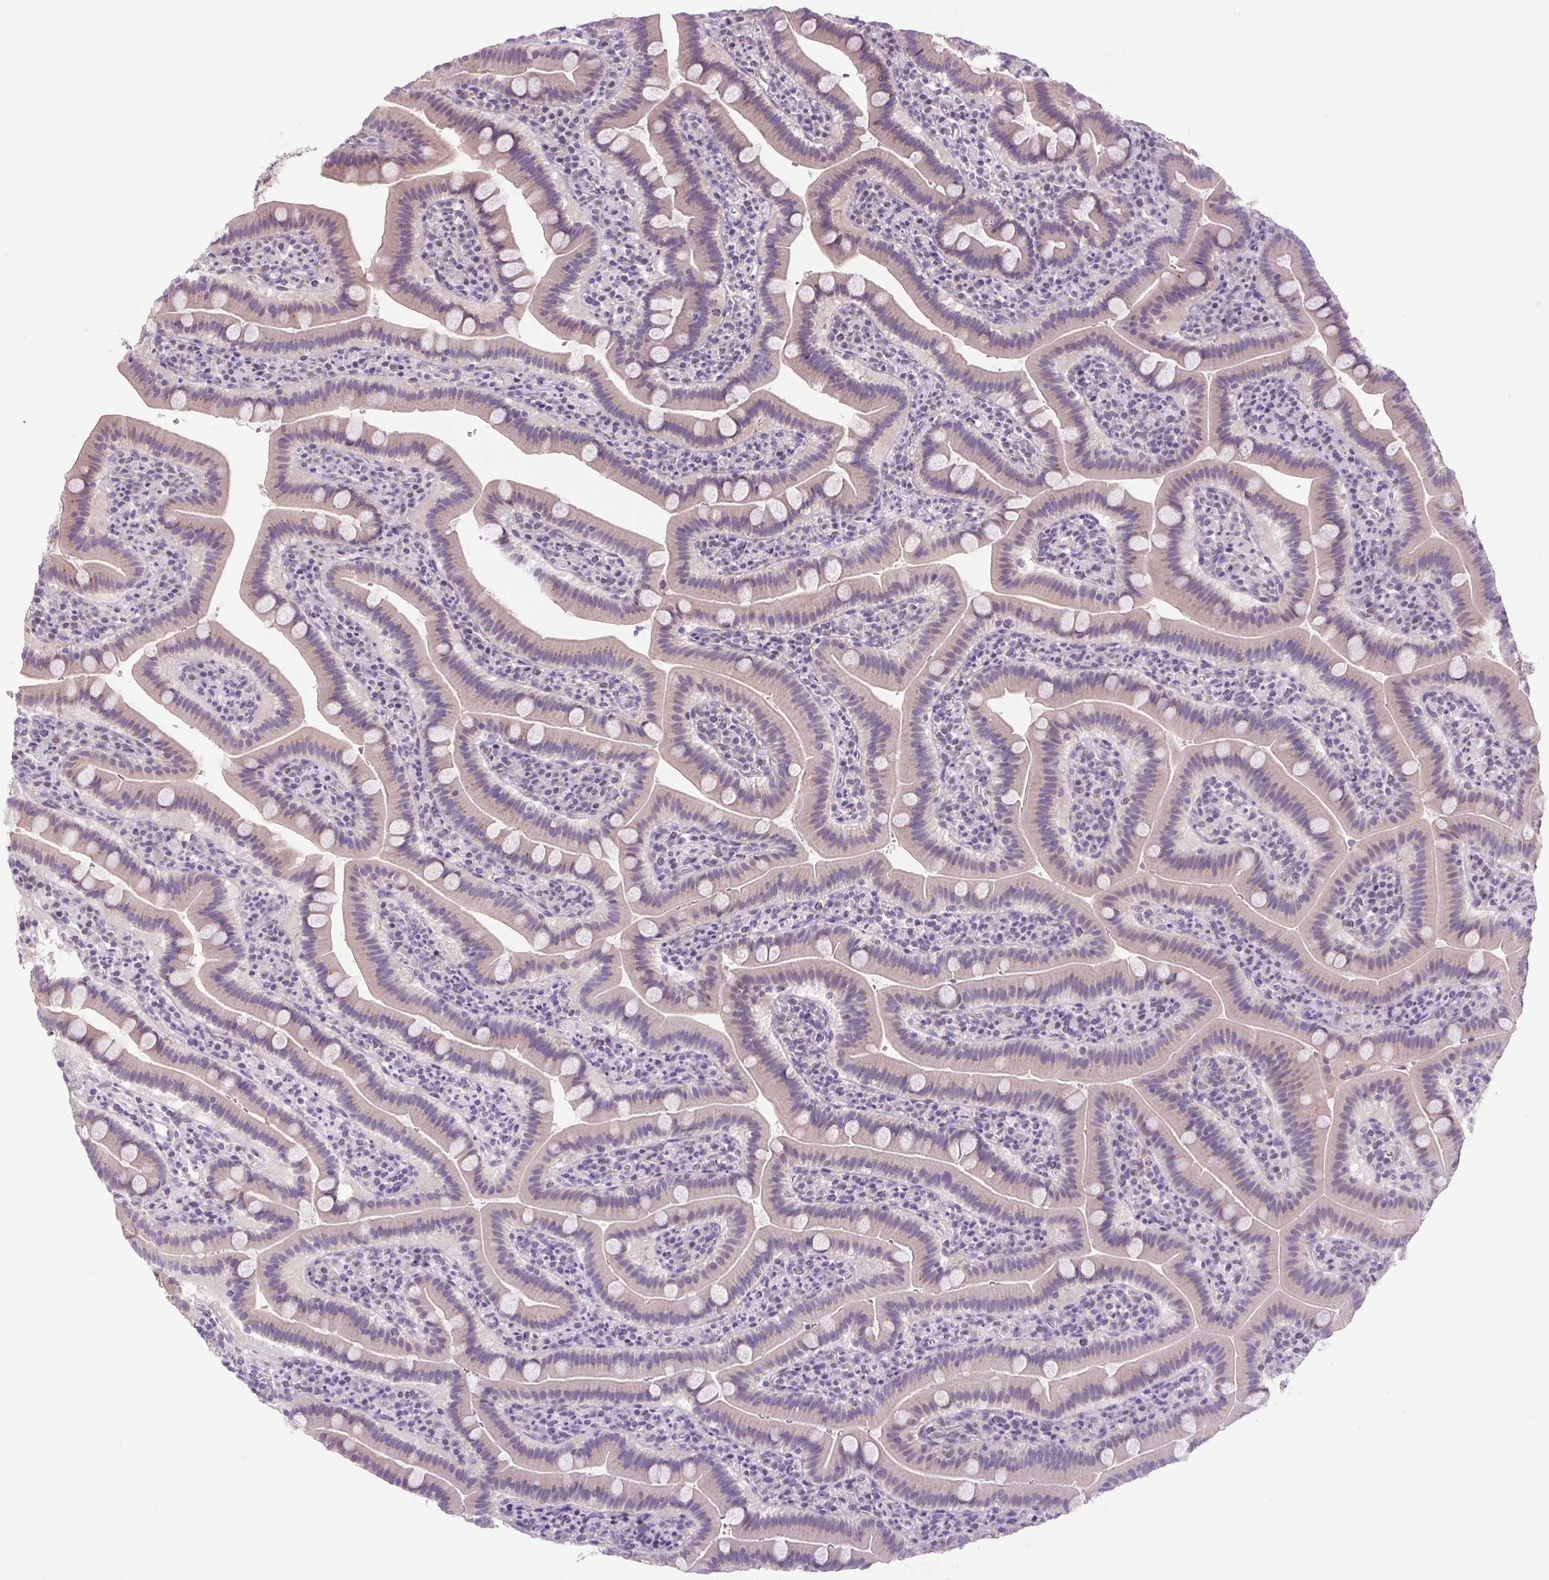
{"staining": {"intensity": "moderate", "quantity": "25%-75%", "location": "cytoplasmic/membranous"}, "tissue": "small intestine", "cell_type": "Glandular cells", "image_type": "normal", "snomed": [{"axis": "morphology", "description": "Normal tissue, NOS"}, {"axis": "topography", "description": "Small intestine"}], "caption": "Moderate cytoplasmic/membranous expression for a protein is appreciated in approximately 25%-75% of glandular cells of benign small intestine using immunohistochemistry (IHC).", "gene": "AKR1E2", "patient": {"sex": "male", "age": 26}}